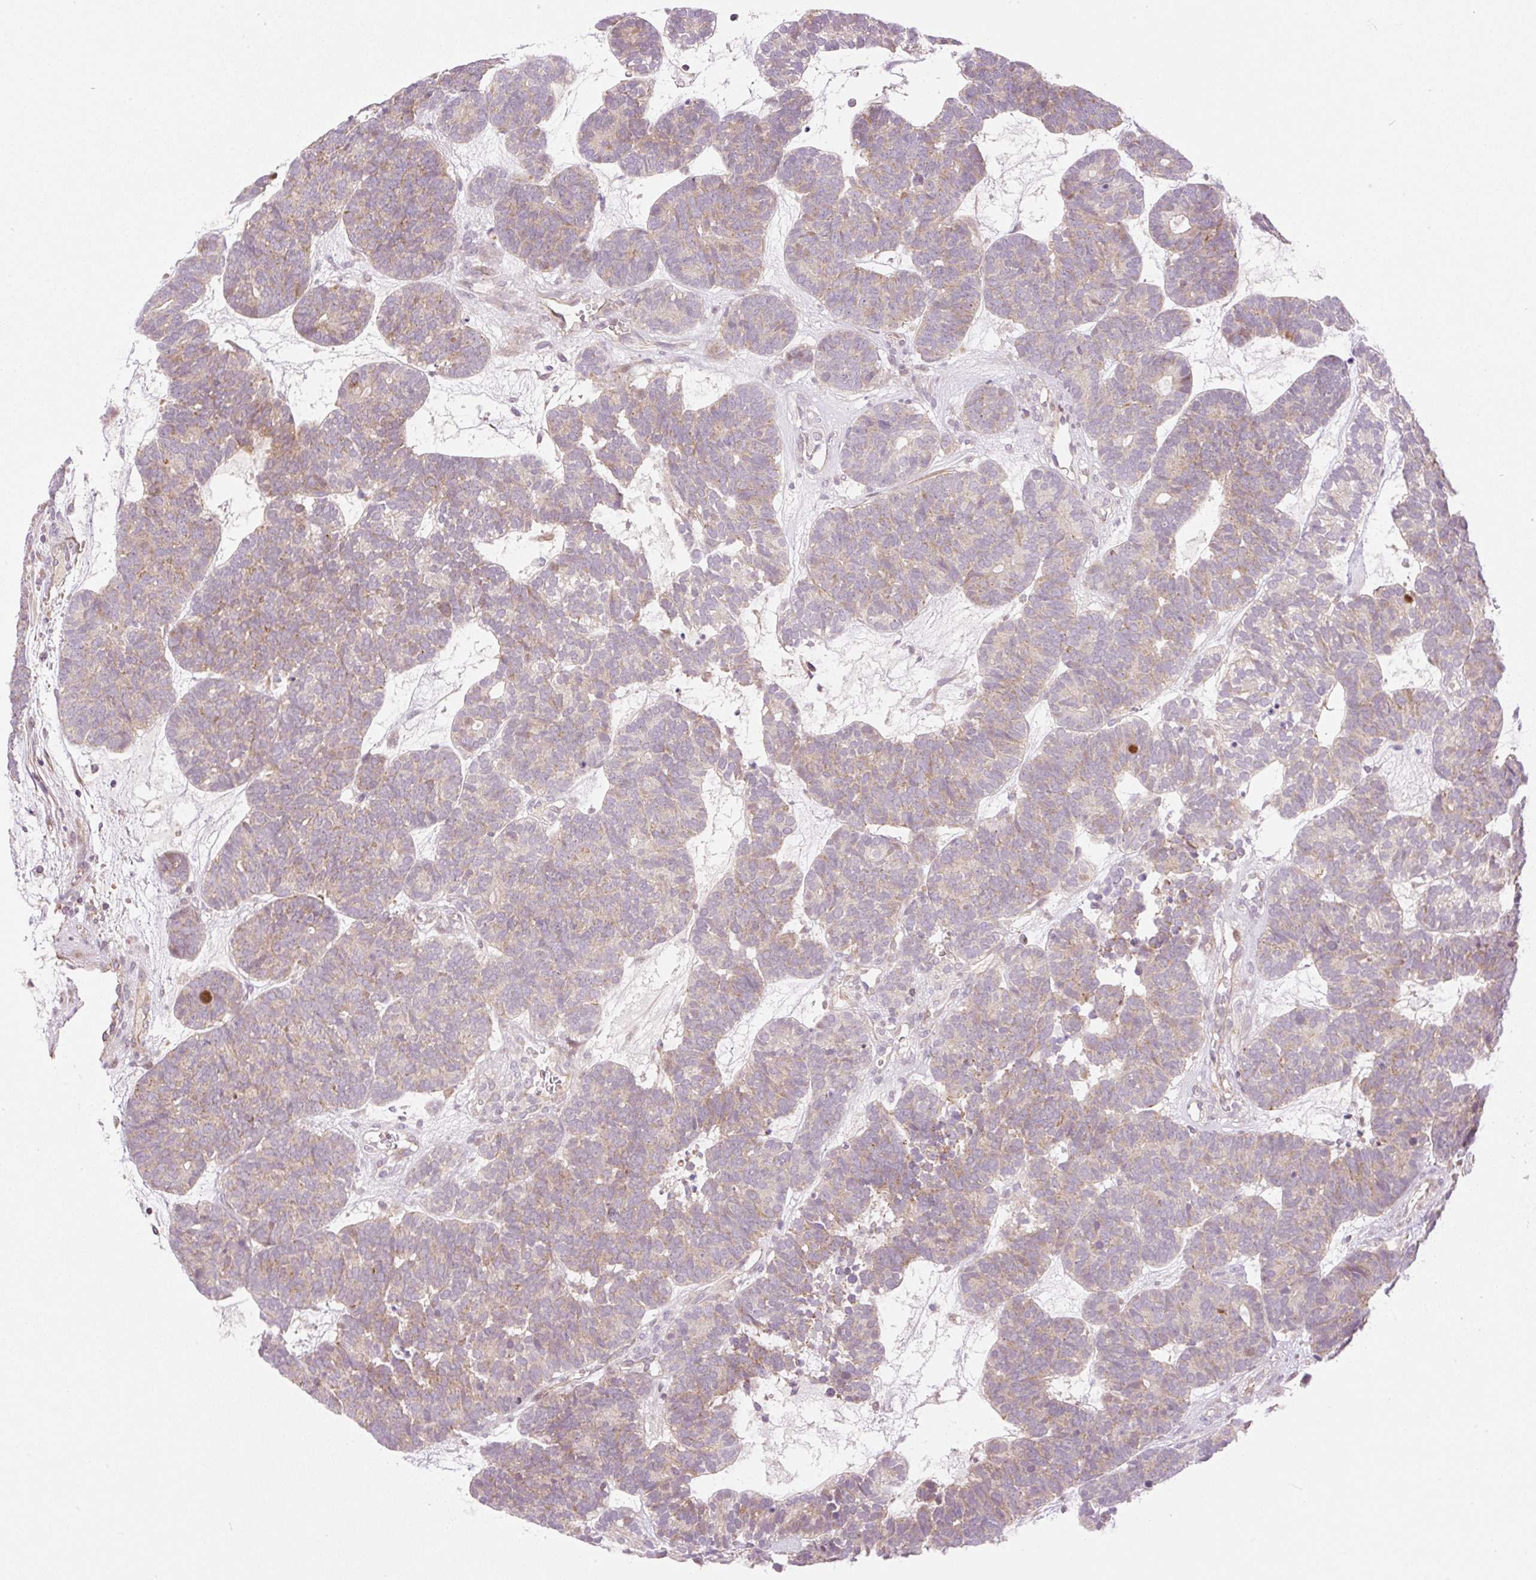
{"staining": {"intensity": "weak", "quantity": "25%-75%", "location": "cytoplasmic/membranous"}, "tissue": "head and neck cancer", "cell_type": "Tumor cells", "image_type": "cancer", "snomed": [{"axis": "morphology", "description": "Adenocarcinoma, NOS"}, {"axis": "topography", "description": "Head-Neck"}], "caption": "Head and neck adenocarcinoma stained for a protein (brown) reveals weak cytoplasmic/membranous positive expression in about 25%-75% of tumor cells.", "gene": "ZNF394", "patient": {"sex": "female", "age": 81}}